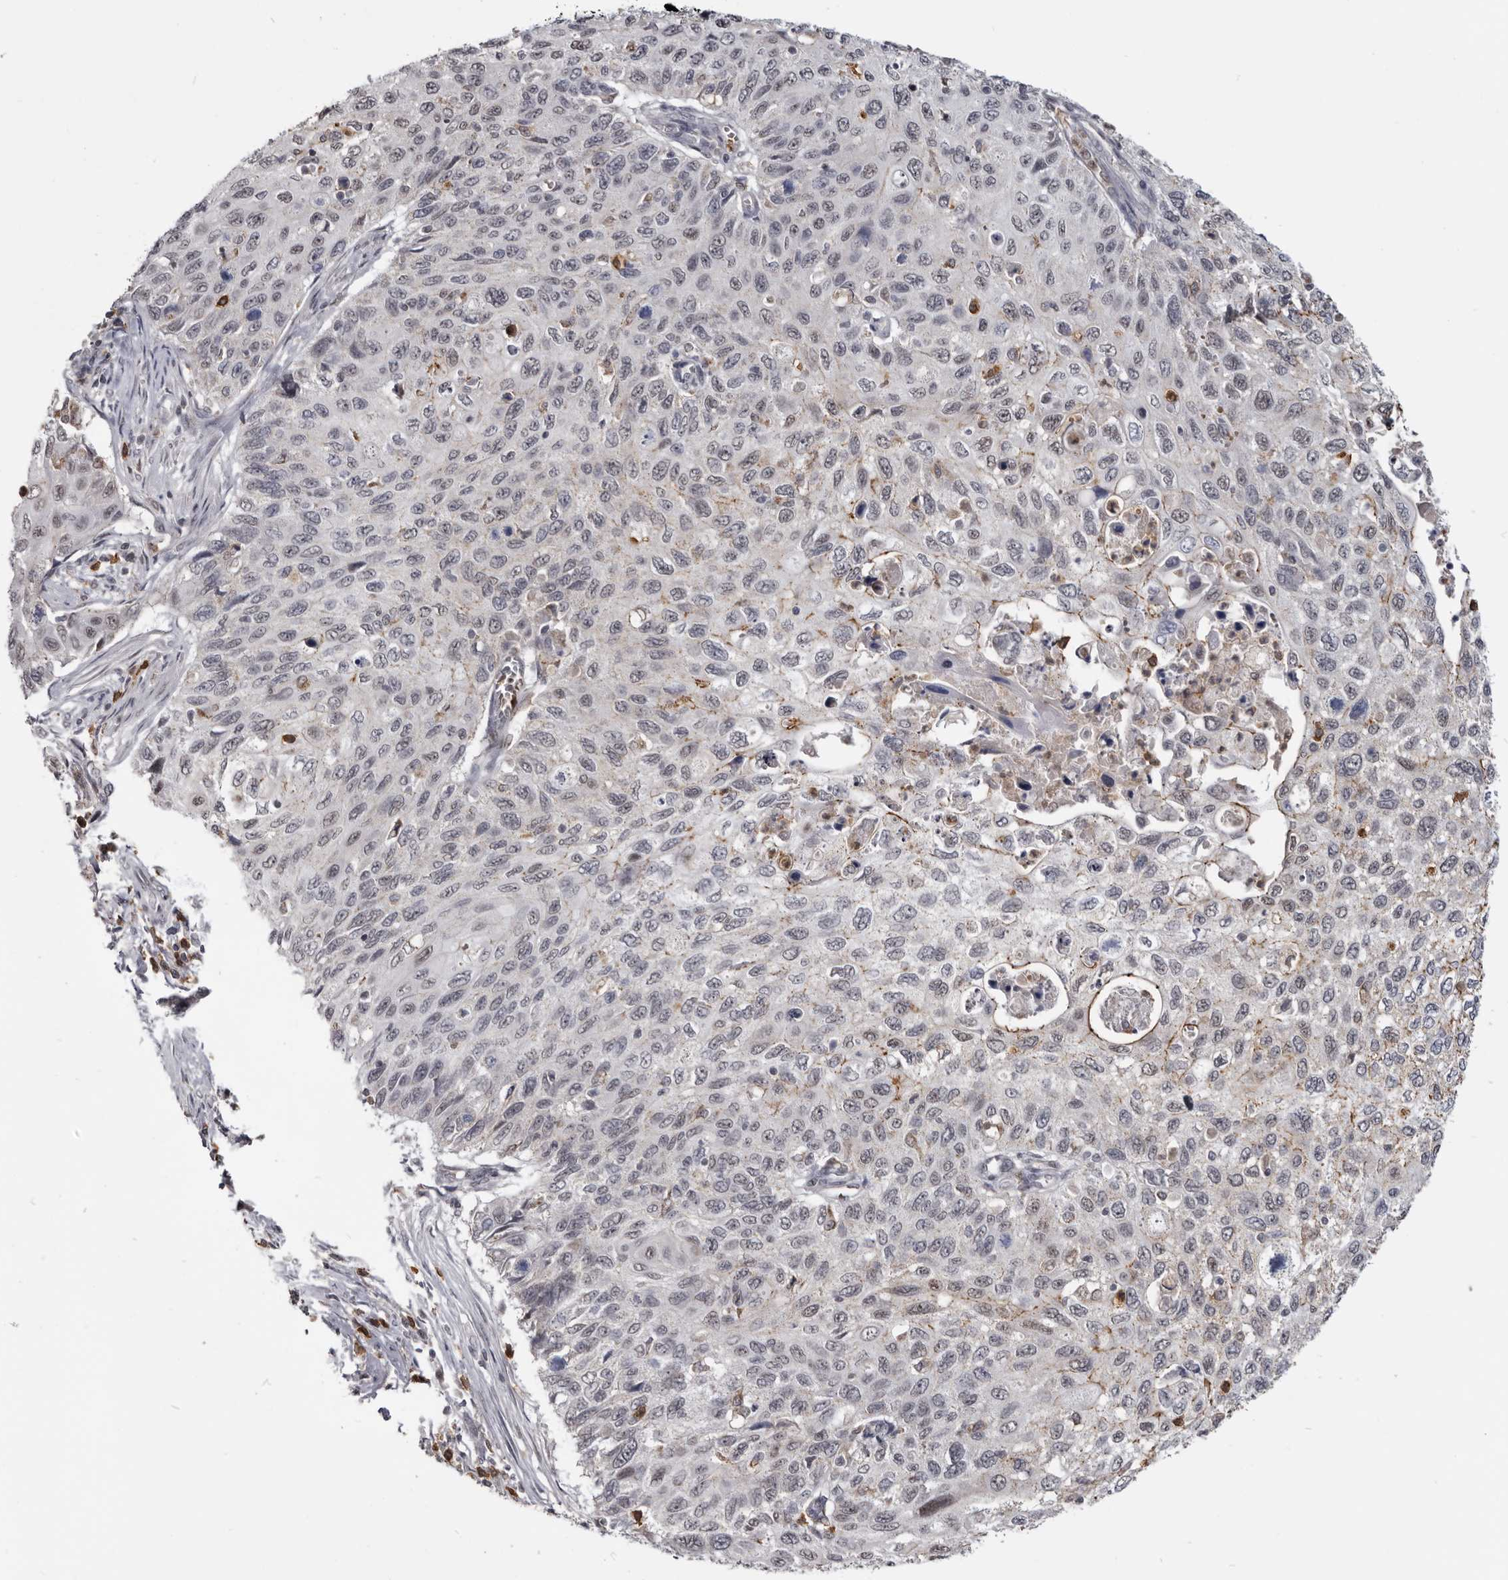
{"staining": {"intensity": "moderate", "quantity": "<25%", "location": "cytoplasmic/membranous,nuclear"}, "tissue": "cervical cancer", "cell_type": "Tumor cells", "image_type": "cancer", "snomed": [{"axis": "morphology", "description": "Squamous cell carcinoma, NOS"}, {"axis": "topography", "description": "Cervix"}], "caption": "Cervical cancer was stained to show a protein in brown. There is low levels of moderate cytoplasmic/membranous and nuclear positivity in approximately <25% of tumor cells.", "gene": "CGN", "patient": {"sex": "female", "age": 70}}